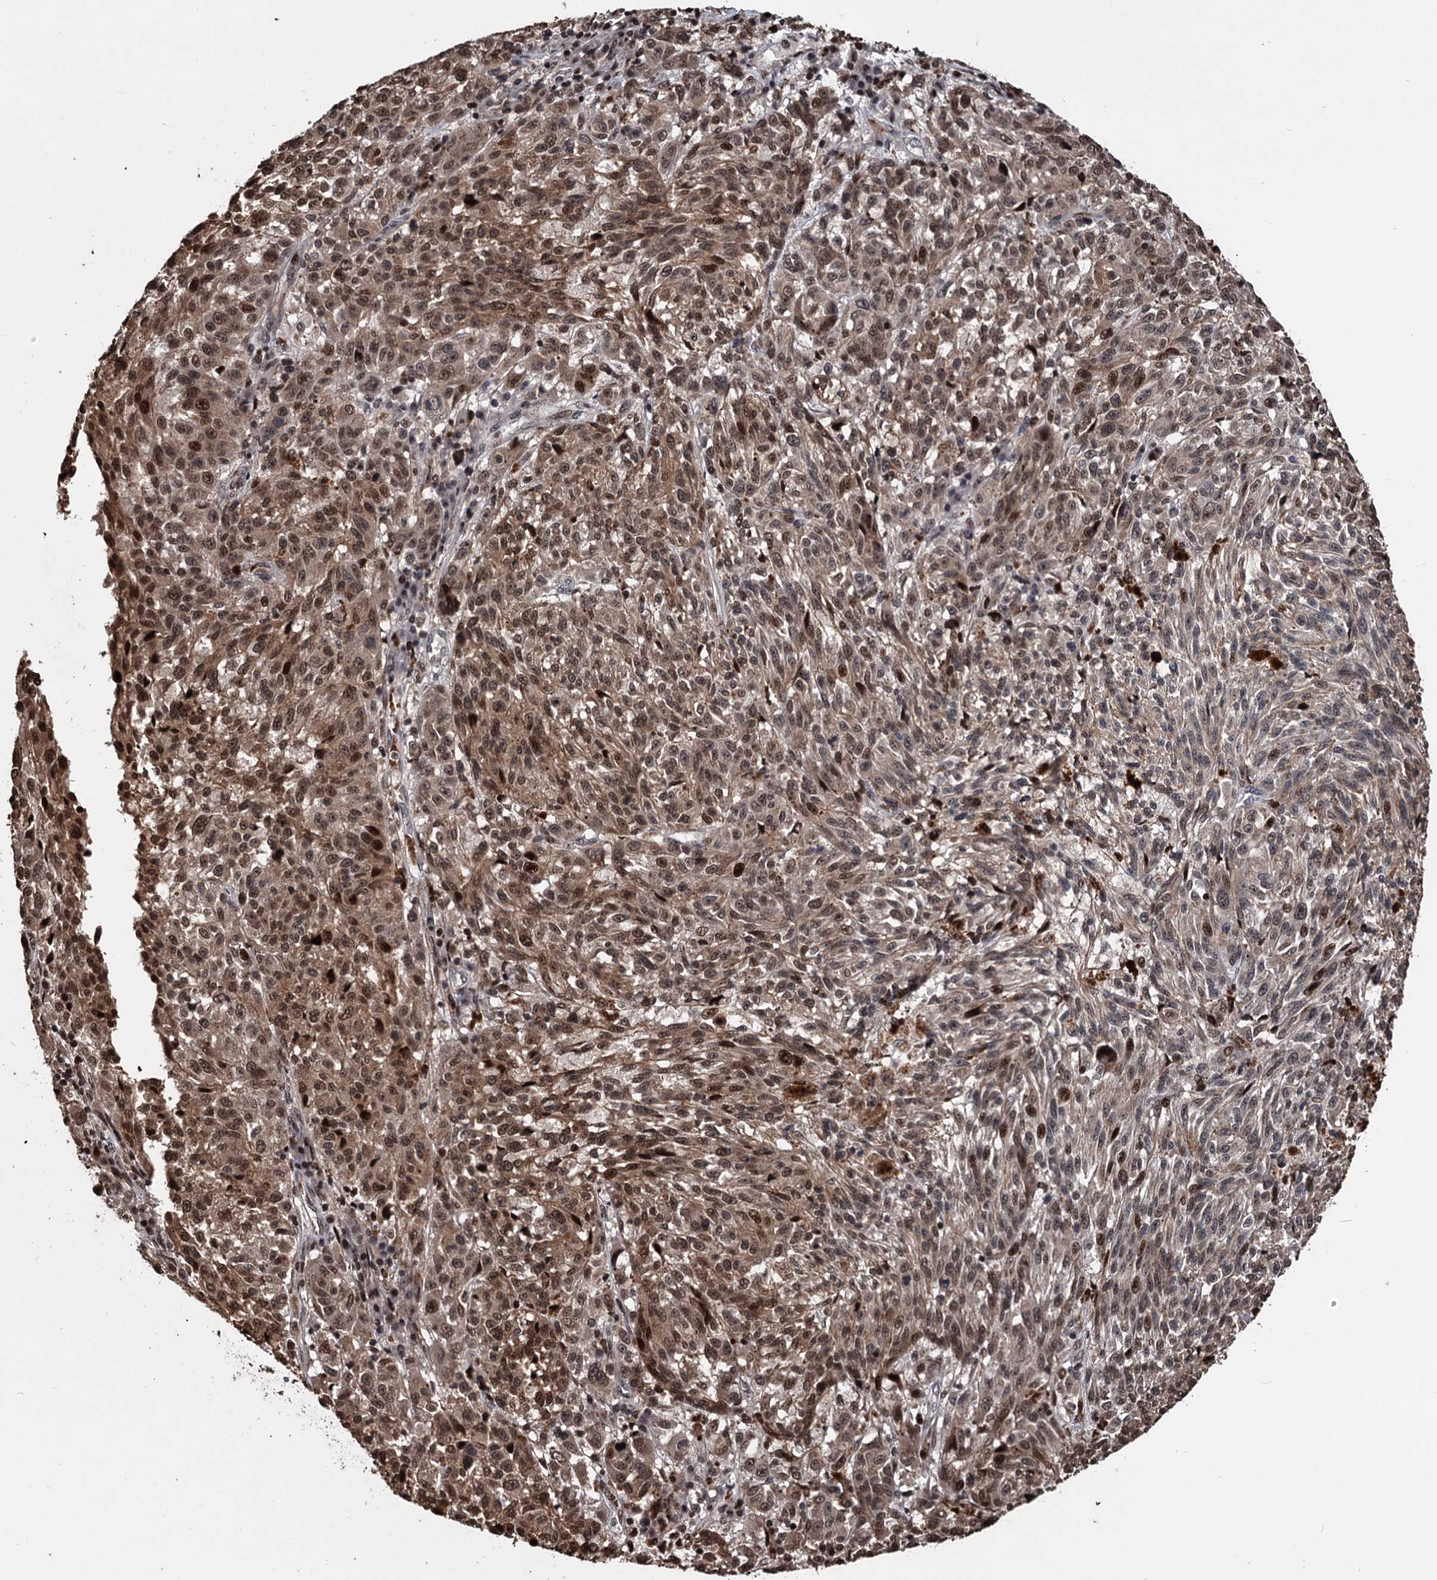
{"staining": {"intensity": "moderate", "quantity": ">75%", "location": "cytoplasmic/membranous,nuclear"}, "tissue": "melanoma", "cell_type": "Tumor cells", "image_type": "cancer", "snomed": [{"axis": "morphology", "description": "Malignant melanoma, NOS"}, {"axis": "topography", "description": "Skin"}], "caption": "Brown immunohistochemical staining in malignant melanoma reveals moderate cytoplasmic/membranous and nuclear staining in about >75% of tumor cells.", "gene": "EYA4", "patient": {"sex": "male", "age": 53}}